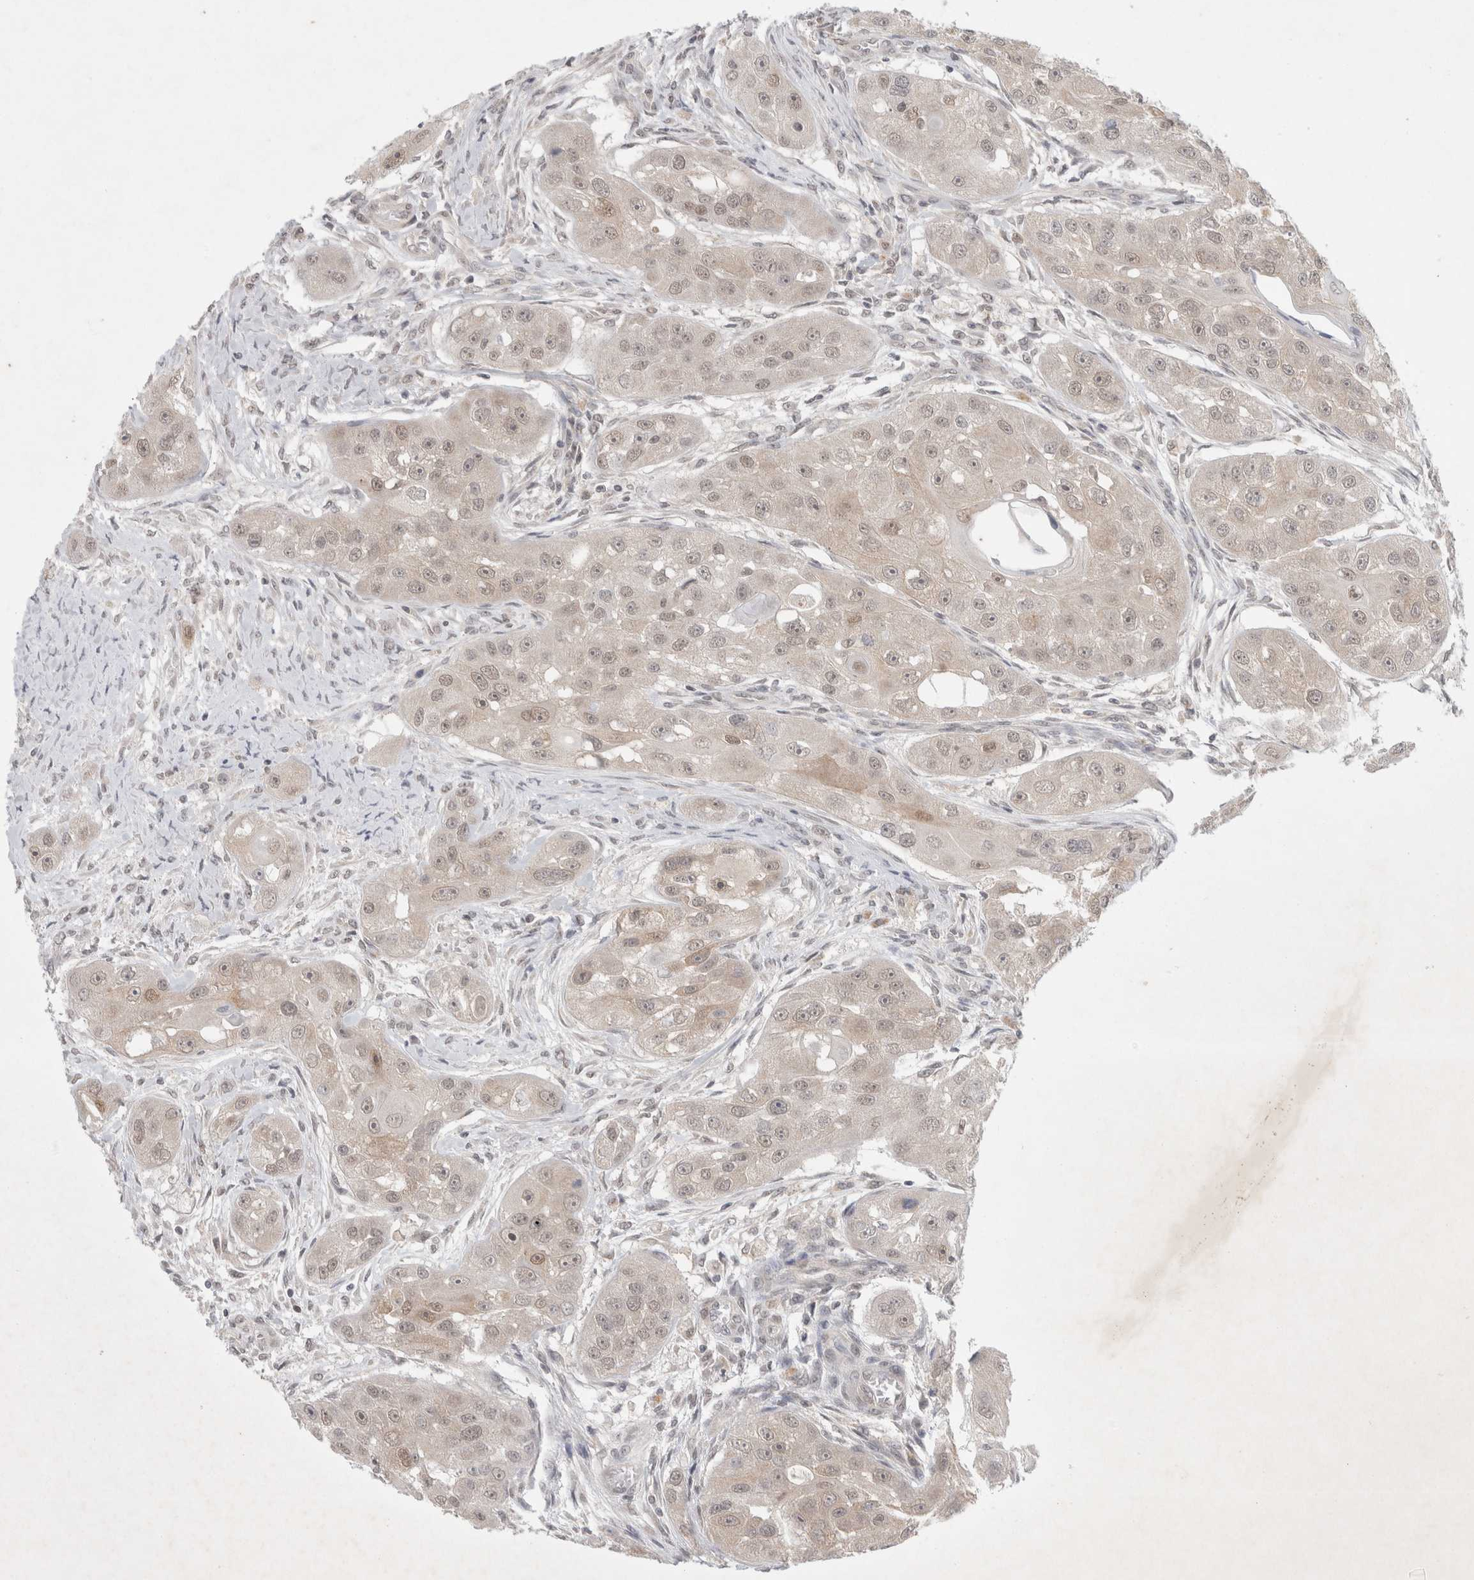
{"staining": {"intensity": "weak", "quantity": "25%-75%", "location": "nuclear"}, "tissue": "head and neck cancer", "cell_type": "Tumor cells", "image_type": "cancer", "snomed": [{"axis": "morphology", "description": "Normal tissue, NOS"}, {"axis": "morphology", "description": "Squamous cell carcinoma, NOS"}, {"axis": "topography", "description": "Skeletal muscle"}, {"axis": "topography", "description": "Head-Neck"}], "caption": "Immunohistochemistry (IHC) photomicrograph of neoplastic tissue: head and neck cancer stained using immunohistochemistry shows low levels of weak protein expression localized specifically in the nuclear of tumor cells, appearing as a nuclear brown color.", "gene": "FBXO42", "patient": {"sex": "male", "age": 51}}